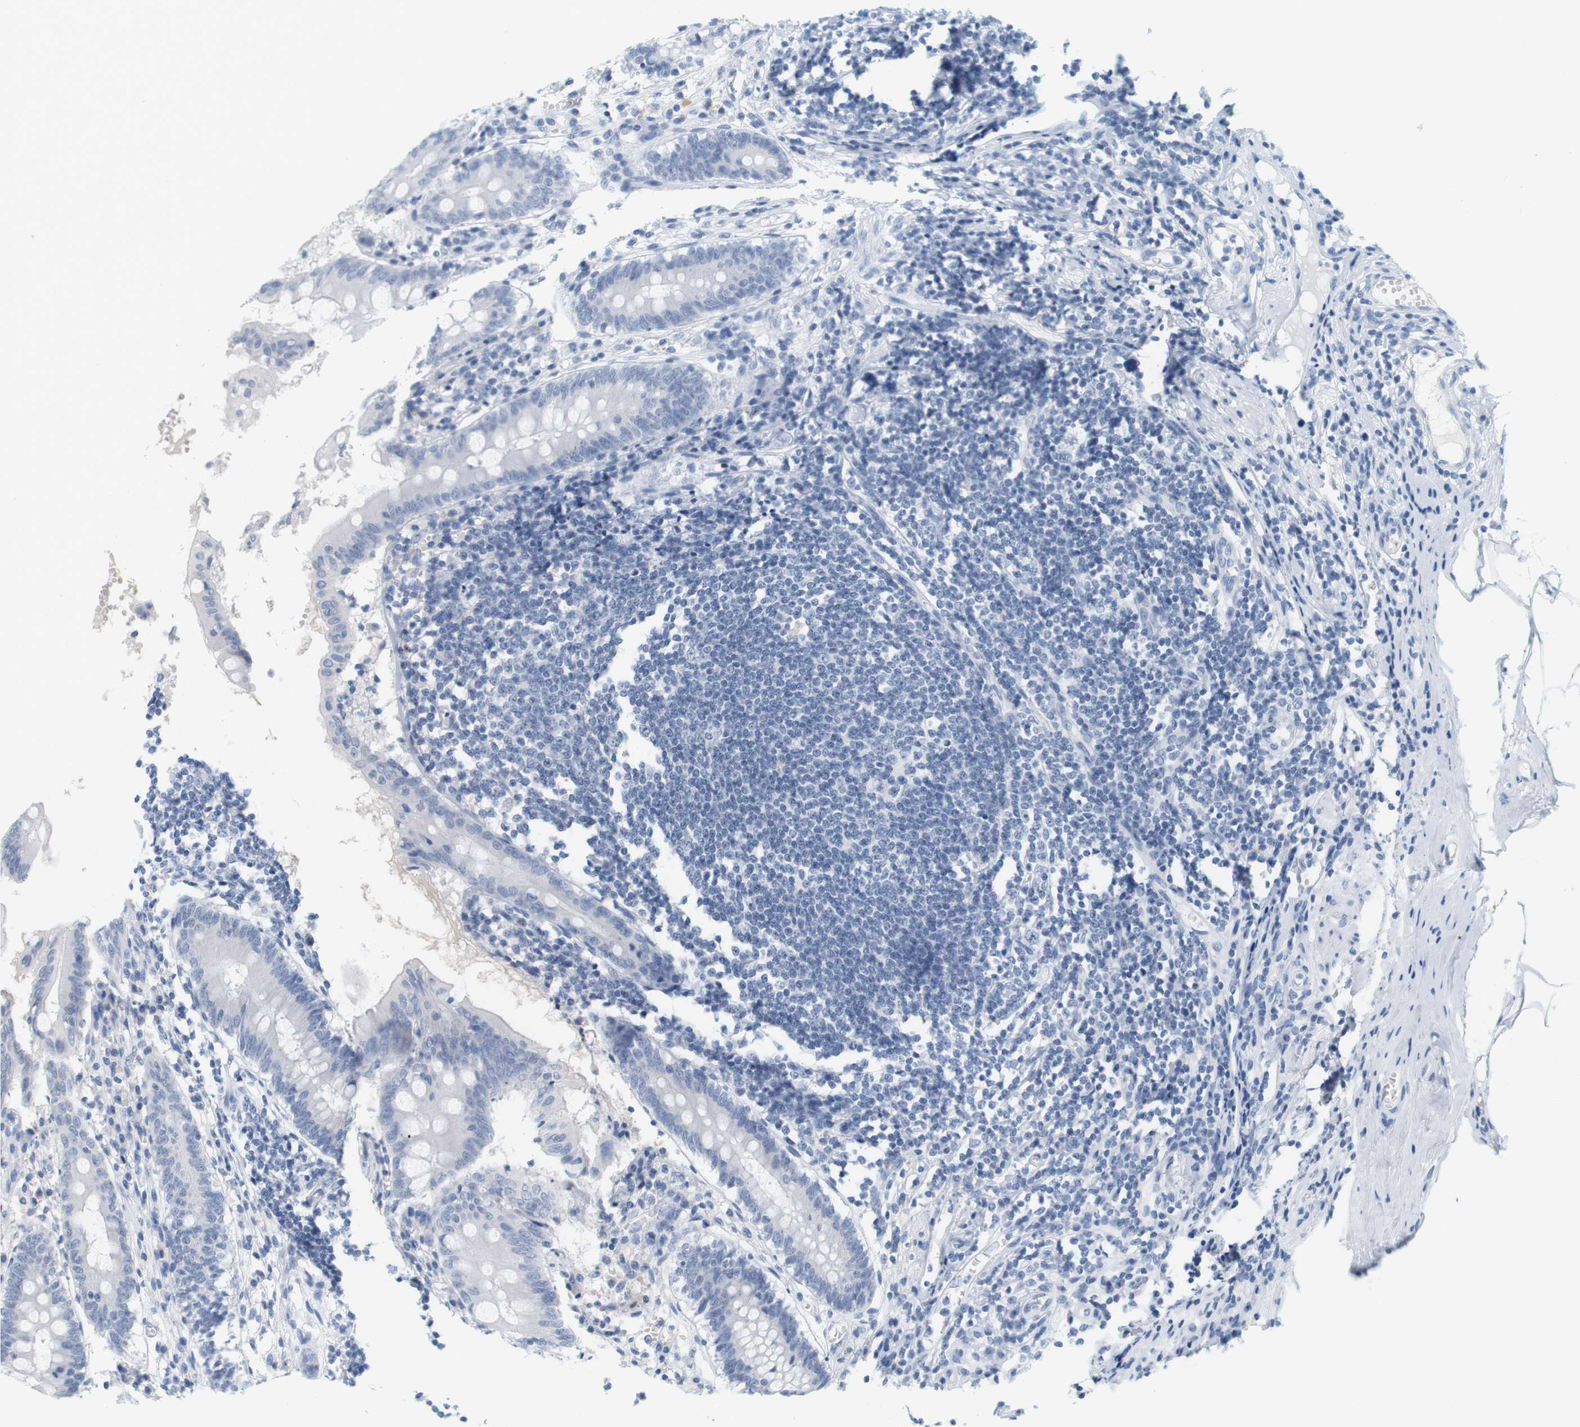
{"staining": {"intensity": "negative", "quantity": "none", "location": "none"}, "tissue": "appendix", "cell_type": "Glandular cells", "image_type": "normal", "snomed": [{"axis": "morphology", "description": "Normal tissue, NOS"}, {"axis": "topography", "description": "Appendix"}], "caption": "Histopathology image shows no protein positivity in glandular cells of benign appendix. The staining is performed using DAB (3,3'-diaminobenzidine) brown chromogen with nuclei counter-stained in using hematoxylin.", "gene": "OPRM1", "patient": {"sex": "female", "age": 50}}